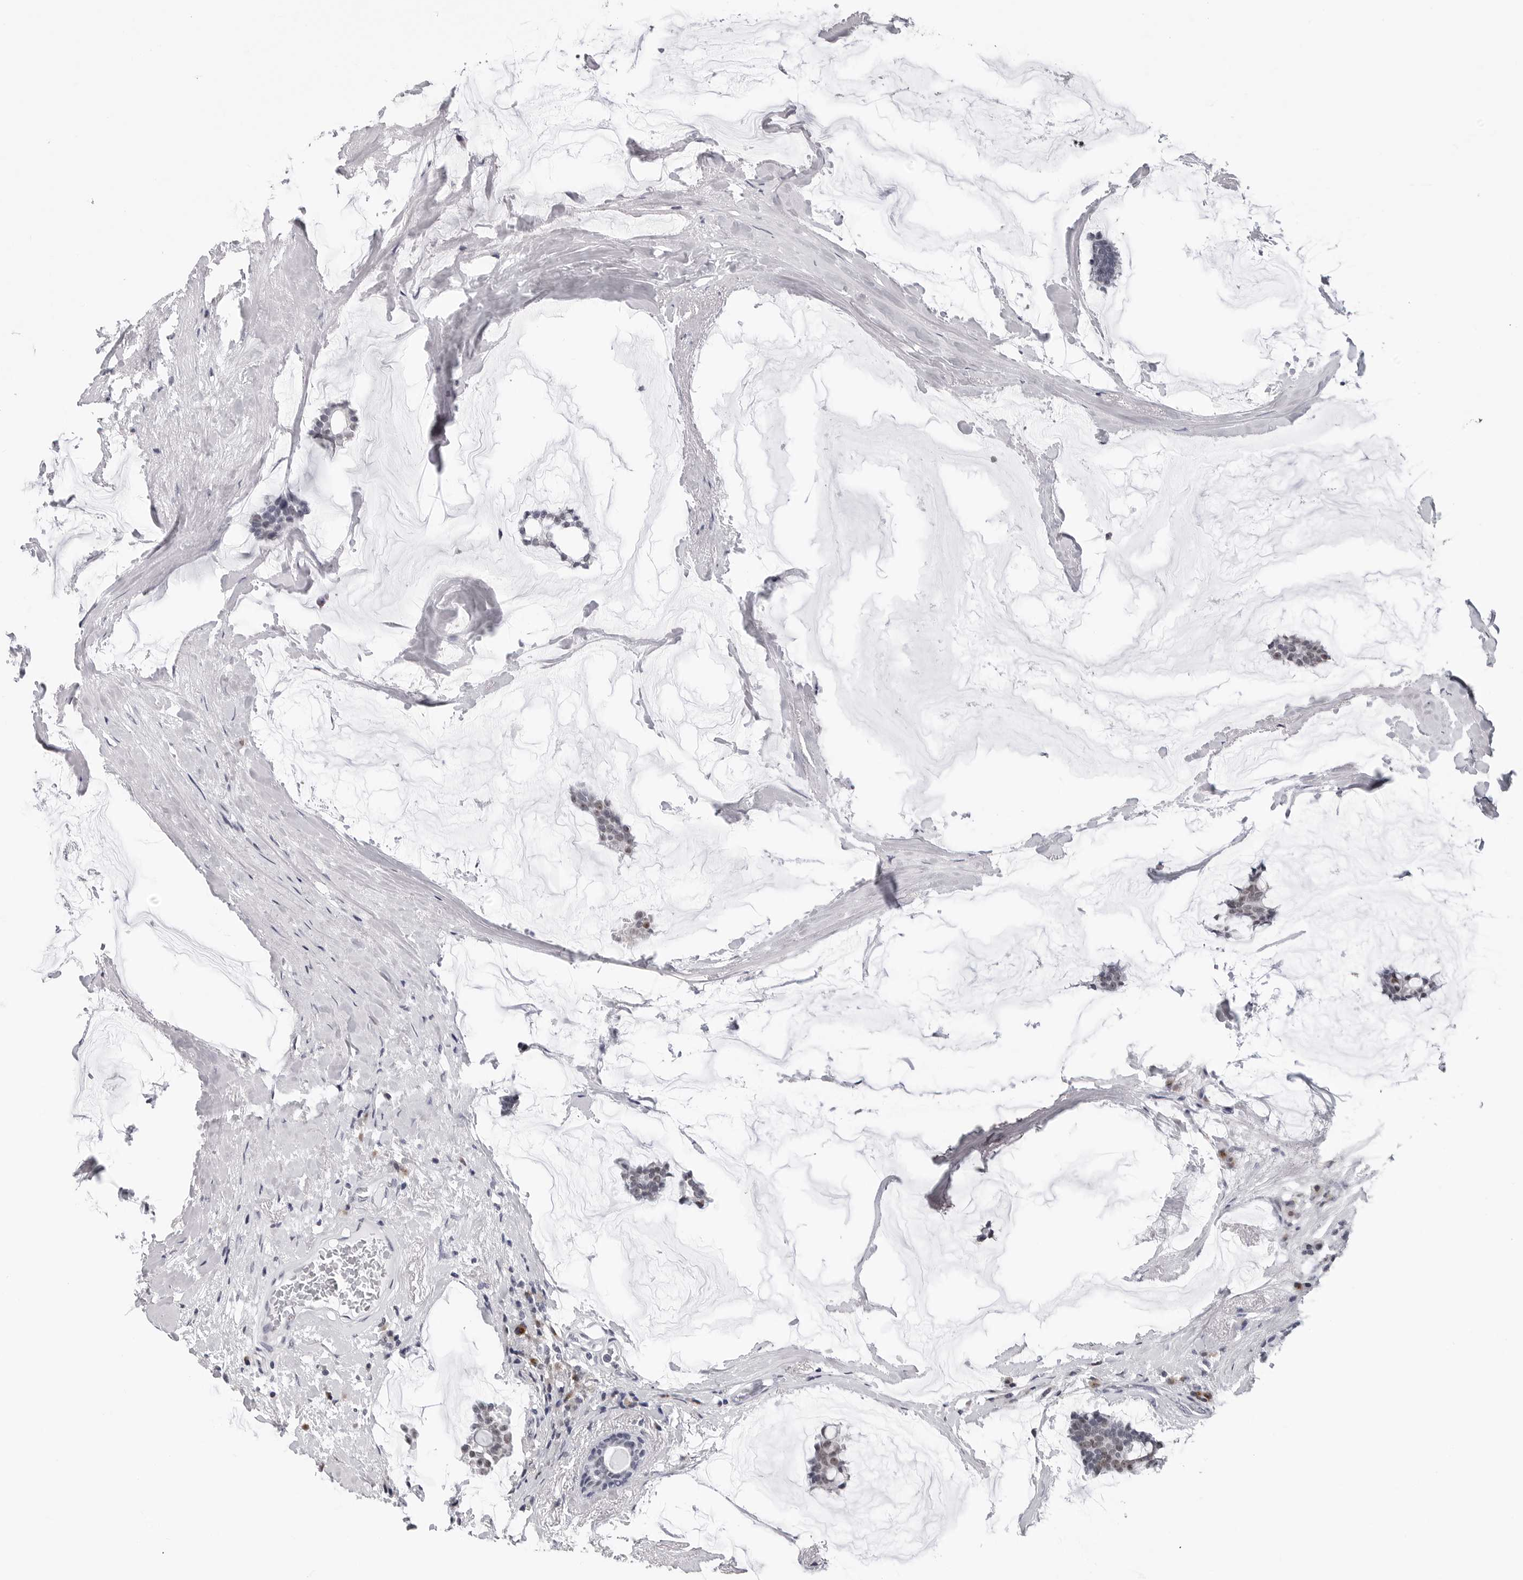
{"staining": {"intensity": "weak", "quantity": "25%-75%", "location": "nuclear"}, "tissue": "breast cancer", "cell_type": "Tumor cells", "image_type": "cancer", "snomed": [{"axis": "morphology", "description": "Duct carcinoma"}, {"axis": "topography", "description": "Breast"}], "caption": "Weak nuclear protein expression is appreciated in approximately 25%-75% of tumor cells in breast cancer (invasive ductal carcinoma). (Brightfield microscopy of DAB IHC at high magnification).", "gene": "GNL2", "patient": {"sex": "female", "age": 93}}